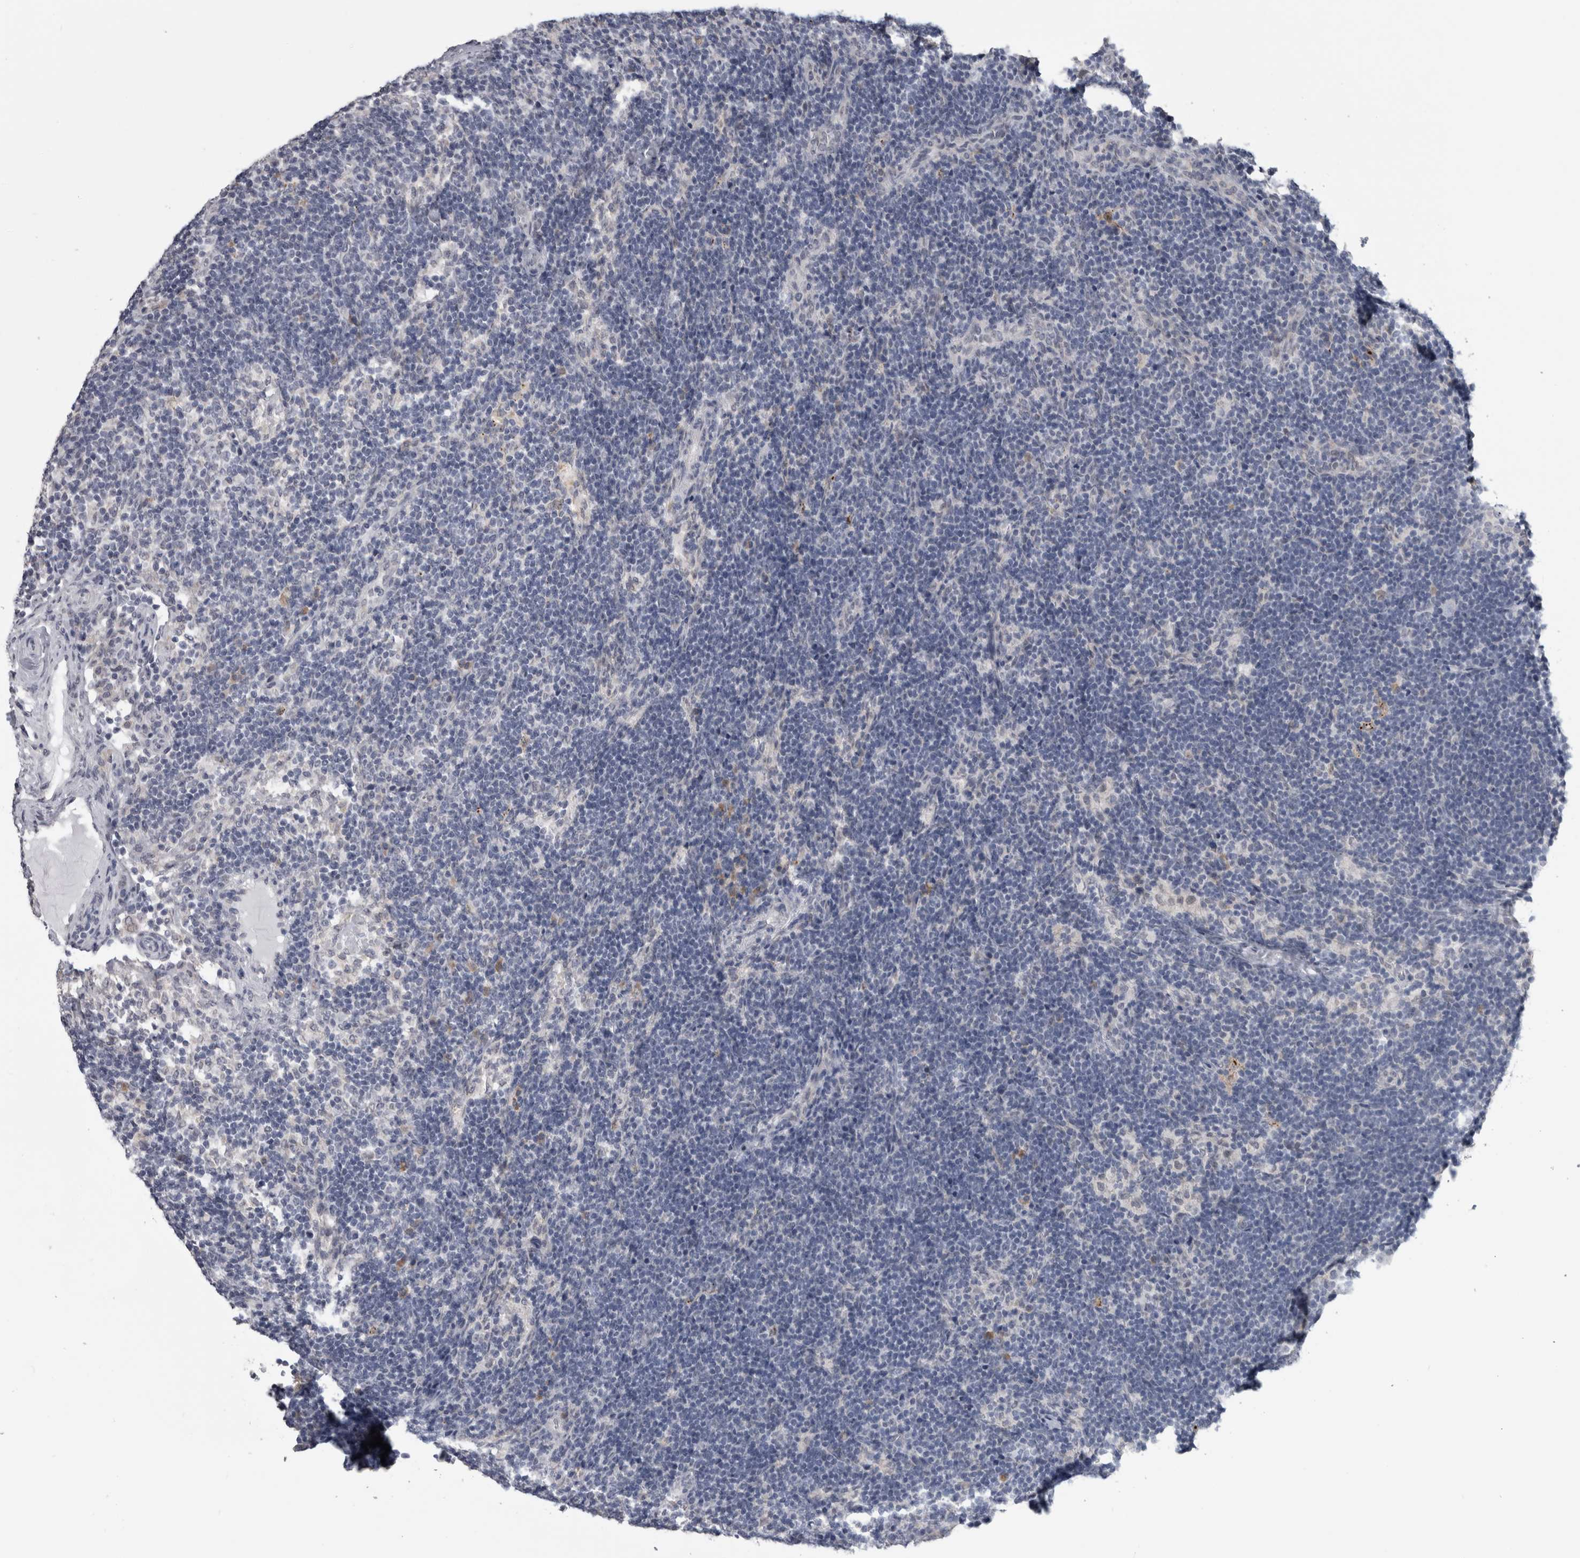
{"staining": {"intensity": "negative", "quantity": "none", "location": "none"}, "tissue": "lymph node", "cell_type": "Germinal center cells", "image_type": "normal", "snomed": [{"axis": "morphology", "description": "Normal tissue, NOS"}, {"axis": "topography", "description": "Lymph node"}], "caption": "A histopathology image of human lymph node is negative for staining in germinal center cells. Nuclei are stained in blue.", "gene": "TMEM242", "patient": {"sex": "female", "age": 22}}